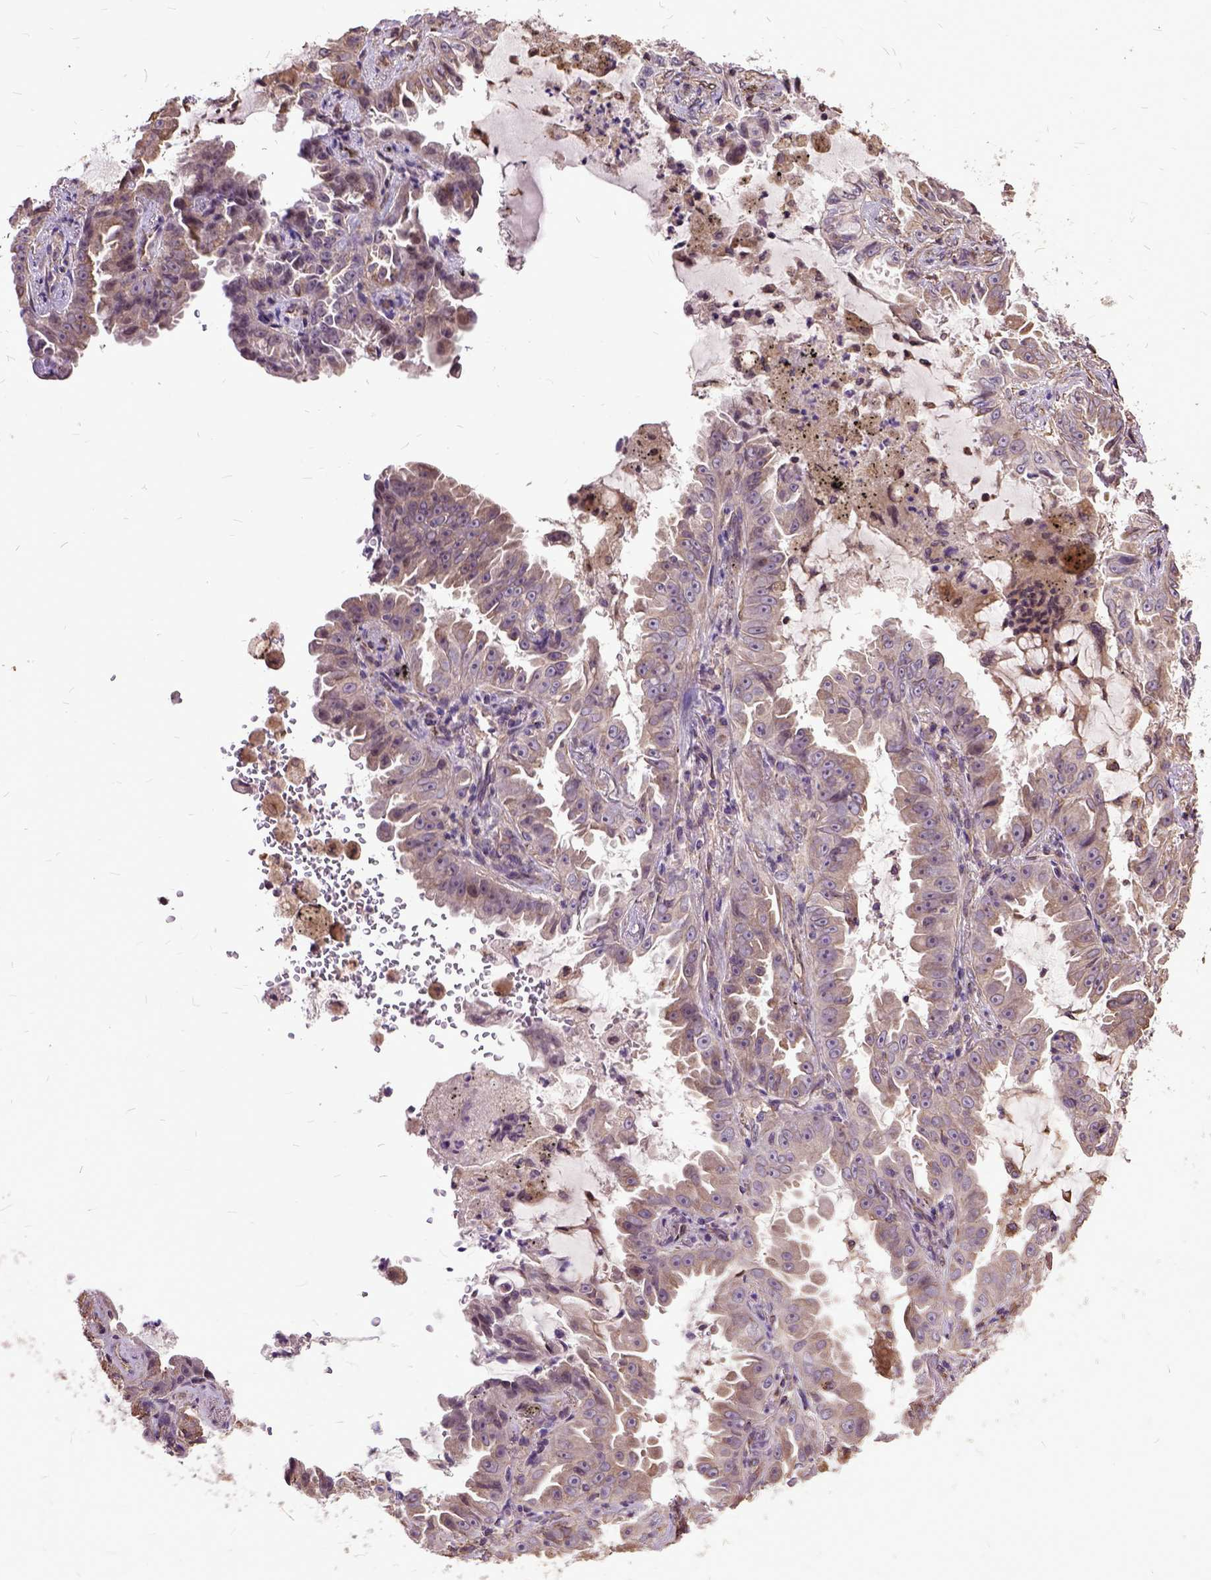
{"staining": {"intensity": "weak", "quantity": ">75%", "location": "cytoplasmic/membranous"}, "tissue": "lung cancer", "cell_type": "Tumor cells", "image_type": "cancer", "snomed": [{"axis": "morphology", "description": "Adenocarcinoma, NOS"}, {"axis": "topography", "description": "Lung"}], "caption": "This is a photomicrograph of immunohistochemistry (IHC) staining of lung cancer, which shows weak expression in the cytoplasmic/membranous of tumor cells.", "gene": "AREG", "patient": {"sex": "female", "age": 52}}